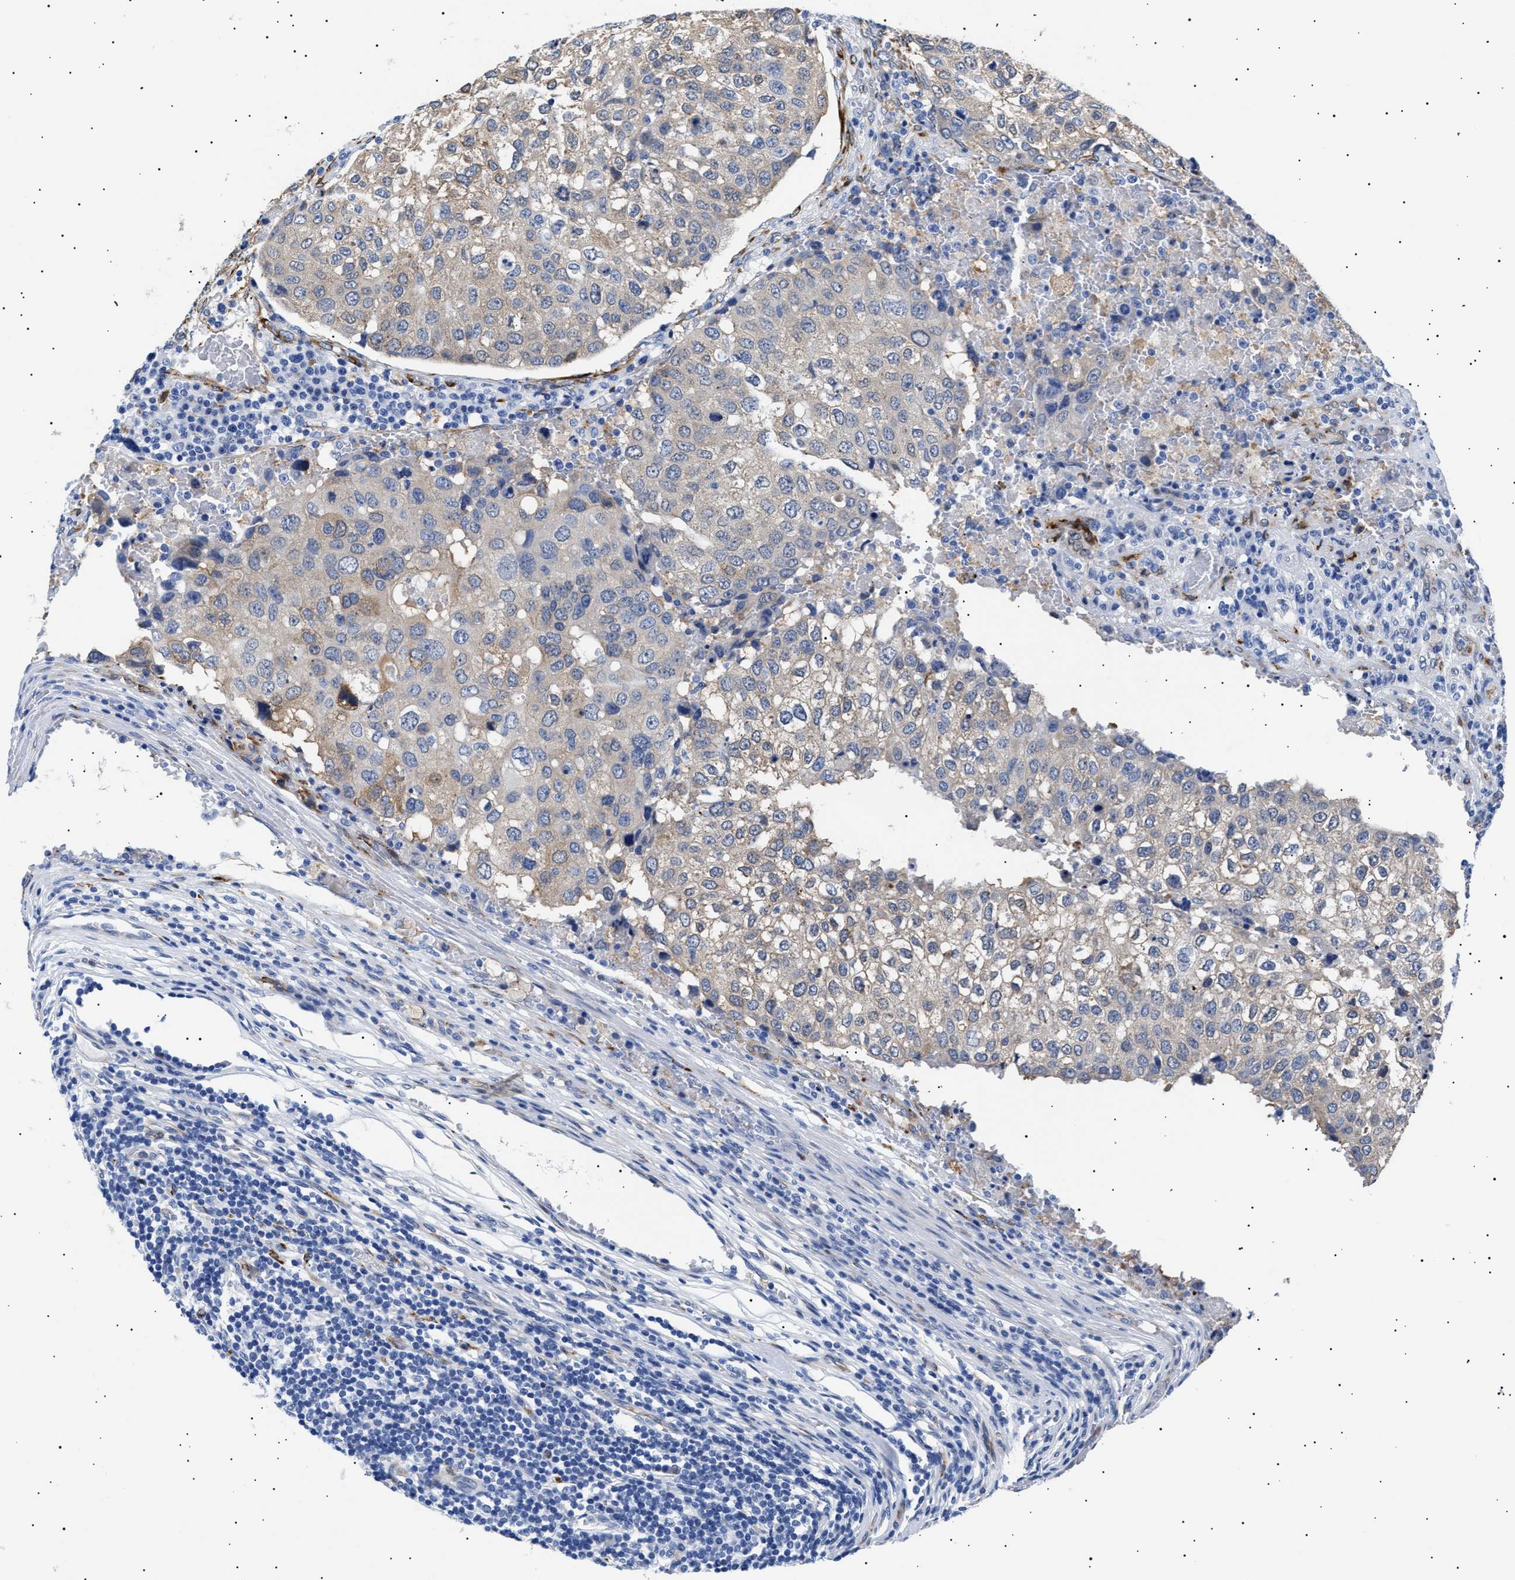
{"staining": {"intensity": "weak", "quantity": "25%-75%", "location": "cytoplasmic/membranous"}, "tissue": "urothelial cancer", "cell_type": "Tumor cells", "image_type": "cancer", "snomed": [{"axis": "morphology", "description": "Urothelial carcinoma, High grade"}, {"axis": "topography", "description": "Lymph node"}, {"axis": "topography", "description": "Urinary bladder"}], "caption": "Urothelial cancer stained with a protein marker demonstrates weak staining in tumor cells.", "gene": "HEMGN", "patient": {"sex": "male", "age": 51}}